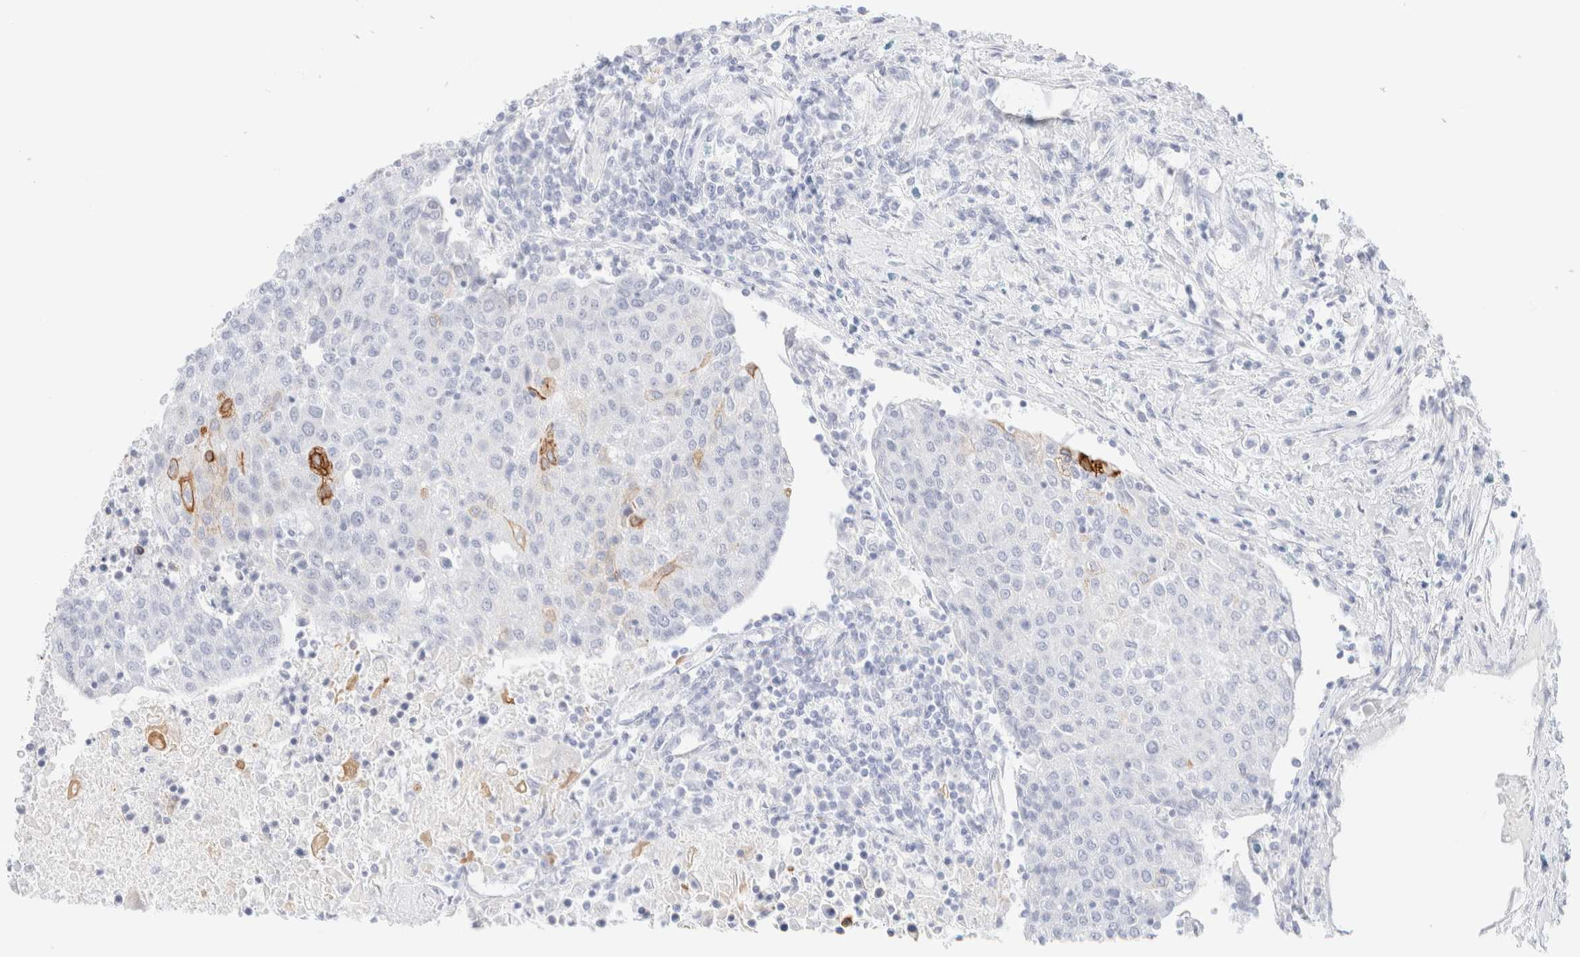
{"staining": {"intensity": "moderate", "quantity": "<25%", "location": "cytoplasmic/membranous"}, "tissue": "urothelial cancer", "cell_type": "Tumor cells", "image_type": "cancer", "snomed": [{"axis": "morphology", "description": "Urothelial carcinoma, High grade"}, {"axis": "topography", "description": "Urinary bladder"}], "caption": "Urothelial carcinoma (high-grade) stained for a protein demonstrates moderate cytoplasmic/membranous positivity in tumor cells.", "gene": "KRT15", "patient": {"sex": "female", "age": 85}}